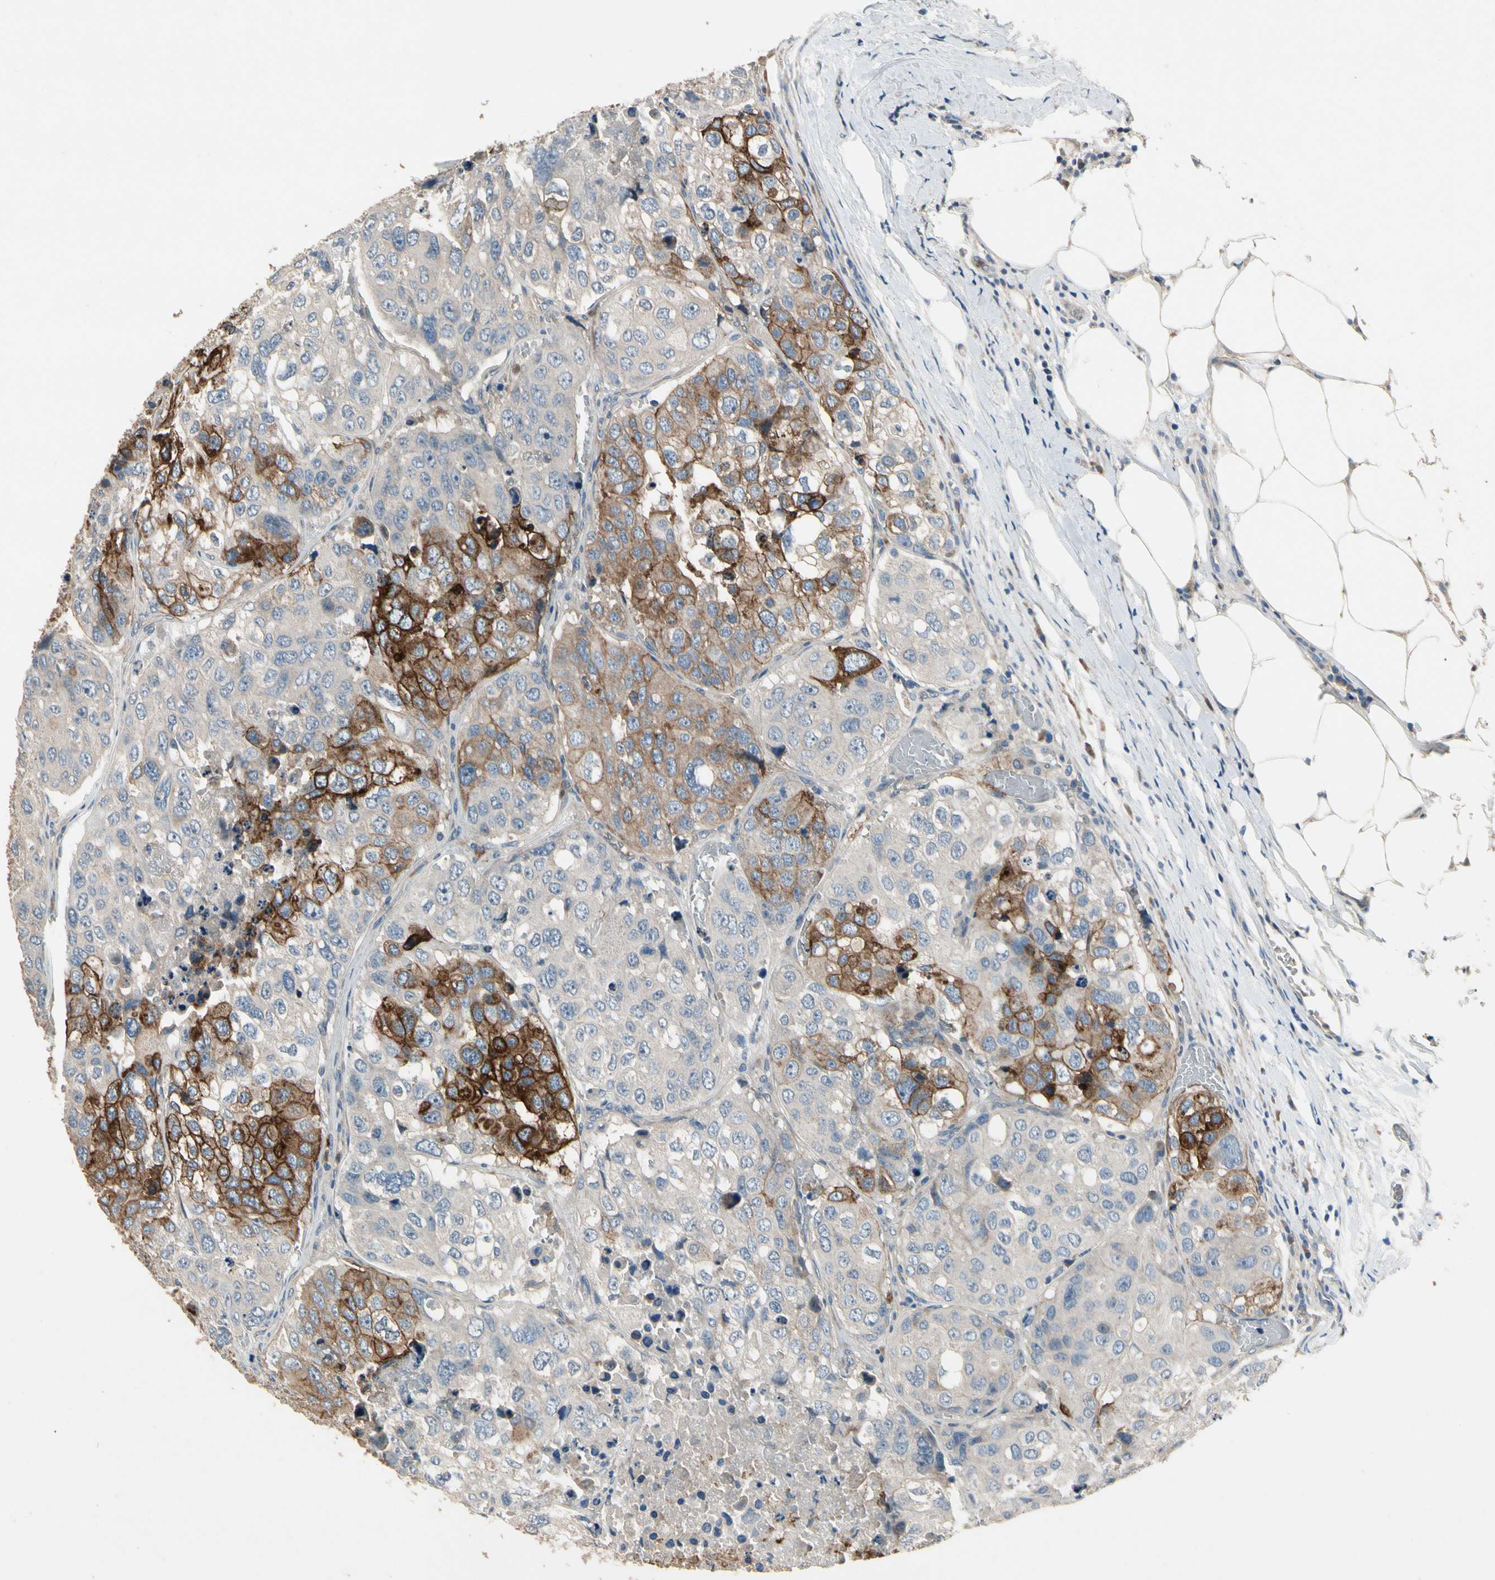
{"staining": {"intensity": "strong", "quantity": "<25%", "location": "cytoplasmic/membranous"}, "tissue": "urothelial cancer", "cell_type": "Tumor cells", "image_type": "cancer", "snomed": [{"axis": "morphology", "description": "Urothelial carcinoma, High grade"}, {"axis": "topography", "description": "Lymph node"}, {"axis": "topography", "description": "Urinary bladder"}], "caption": "Tumor cells reveal medium levels of strong cytoplasmic/membranous expression in about <25% of cells in human high-grade urothelial carcinoma.", "gene": "SIGLEC5", "patient": {"sex": "male", "age": 51}}